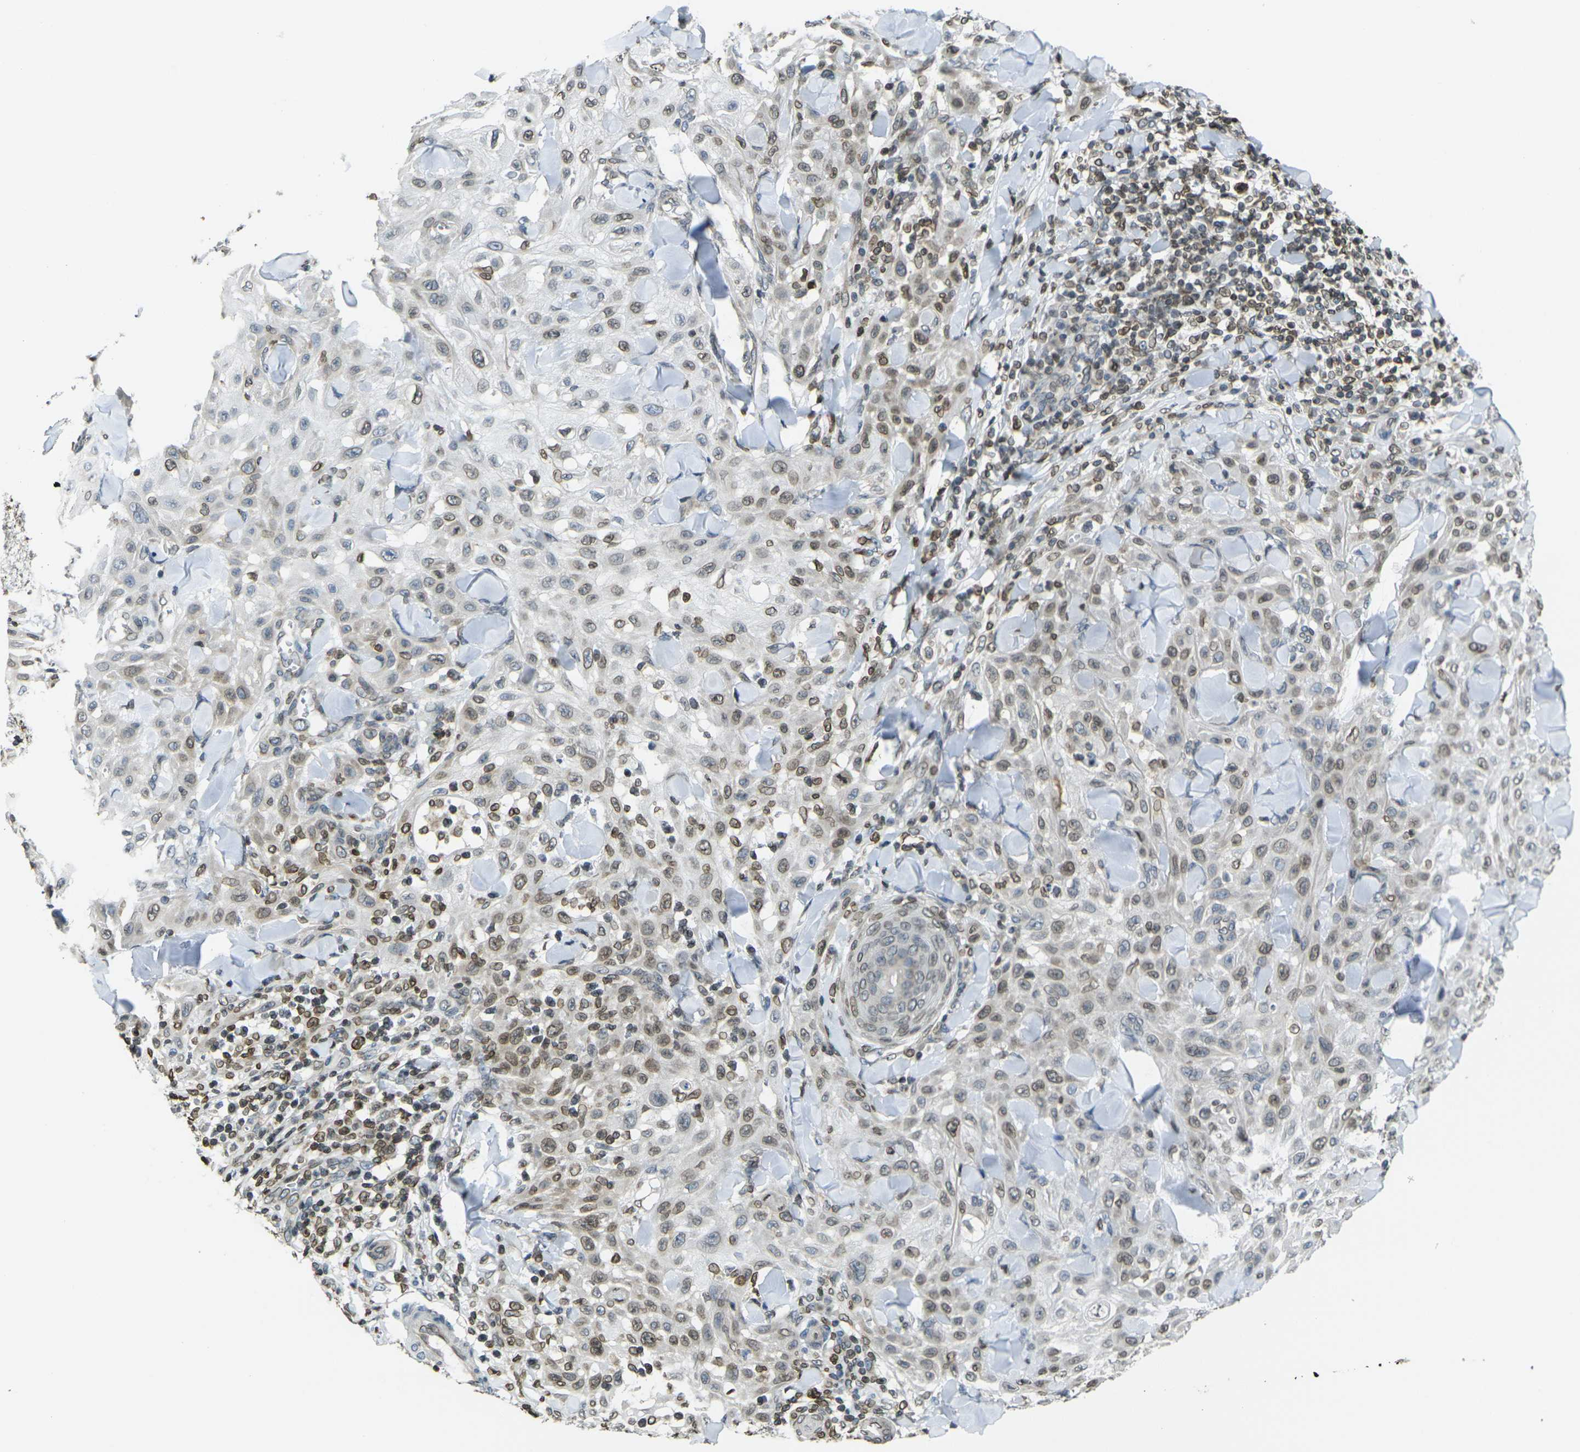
{"staining": {"intensity": "moderate", "quantity": "25%-75%", "location": "cytoplasmic/membranous,nuclear"}, "tissue": "skin cancer", "cell_type": "Tumor cells", "image_type": "cancer", "snomed": [{"axis": "morphology", "description": "Squamous cell carcinoma, NOS"}, {"axis": "topography", "description": "Skin"}], "caption": "A brown stain labels moderate cytoplasmic/membranous and nuclear staining of a protein in human squamous cell carcinoma (skin) tumor cells.", "gene": "BRDT", "patient": {"sex": "male", "age": 24}}